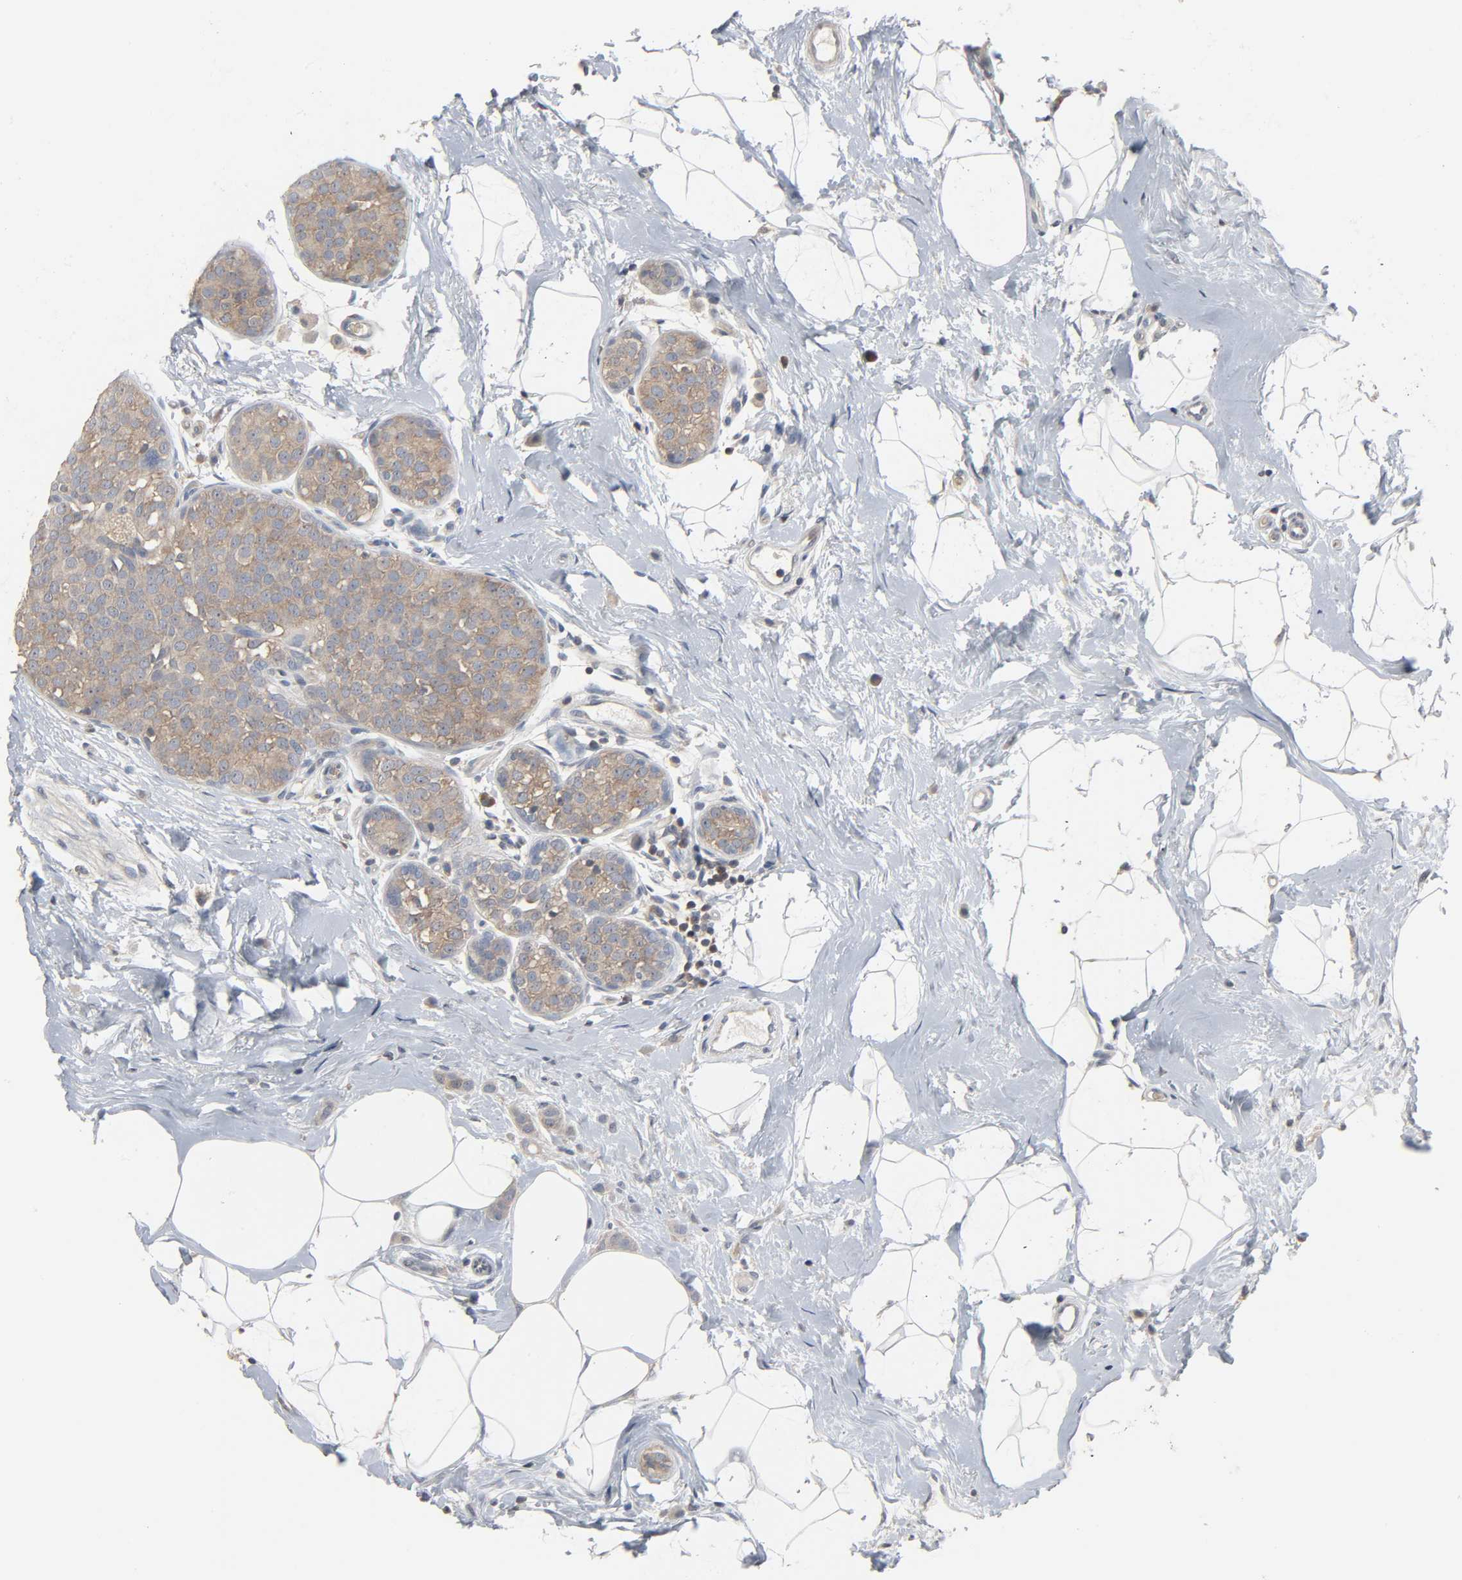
{"staining": {"intensity": "moderate", "quantity": ">75%", "location": "cytoplasmic/membranous"}, "tissue": "breast cancer", "cell_type": "Tumor cells", "image_type": "cancer", "snomed": [{"axis": "morphology", "description": "Lobular carcinoma, in situ"}, {"axis": "morphology", "description": "Lobular carcinoma"}, {"axis": "topography", "description": "Breast"}], "caption": "Breast lobular carcinoma was stained to show a protein in brown. There is medium levels of moderate cytoplasmic/membranous expression in approximately >75% of tumor cells. Immunohistochemistry (ihc) stains the protein in brown and the nuclei are stained blue.", "gene": "PLEKHA2", "patient": {"sex": "female", "age": 41}}